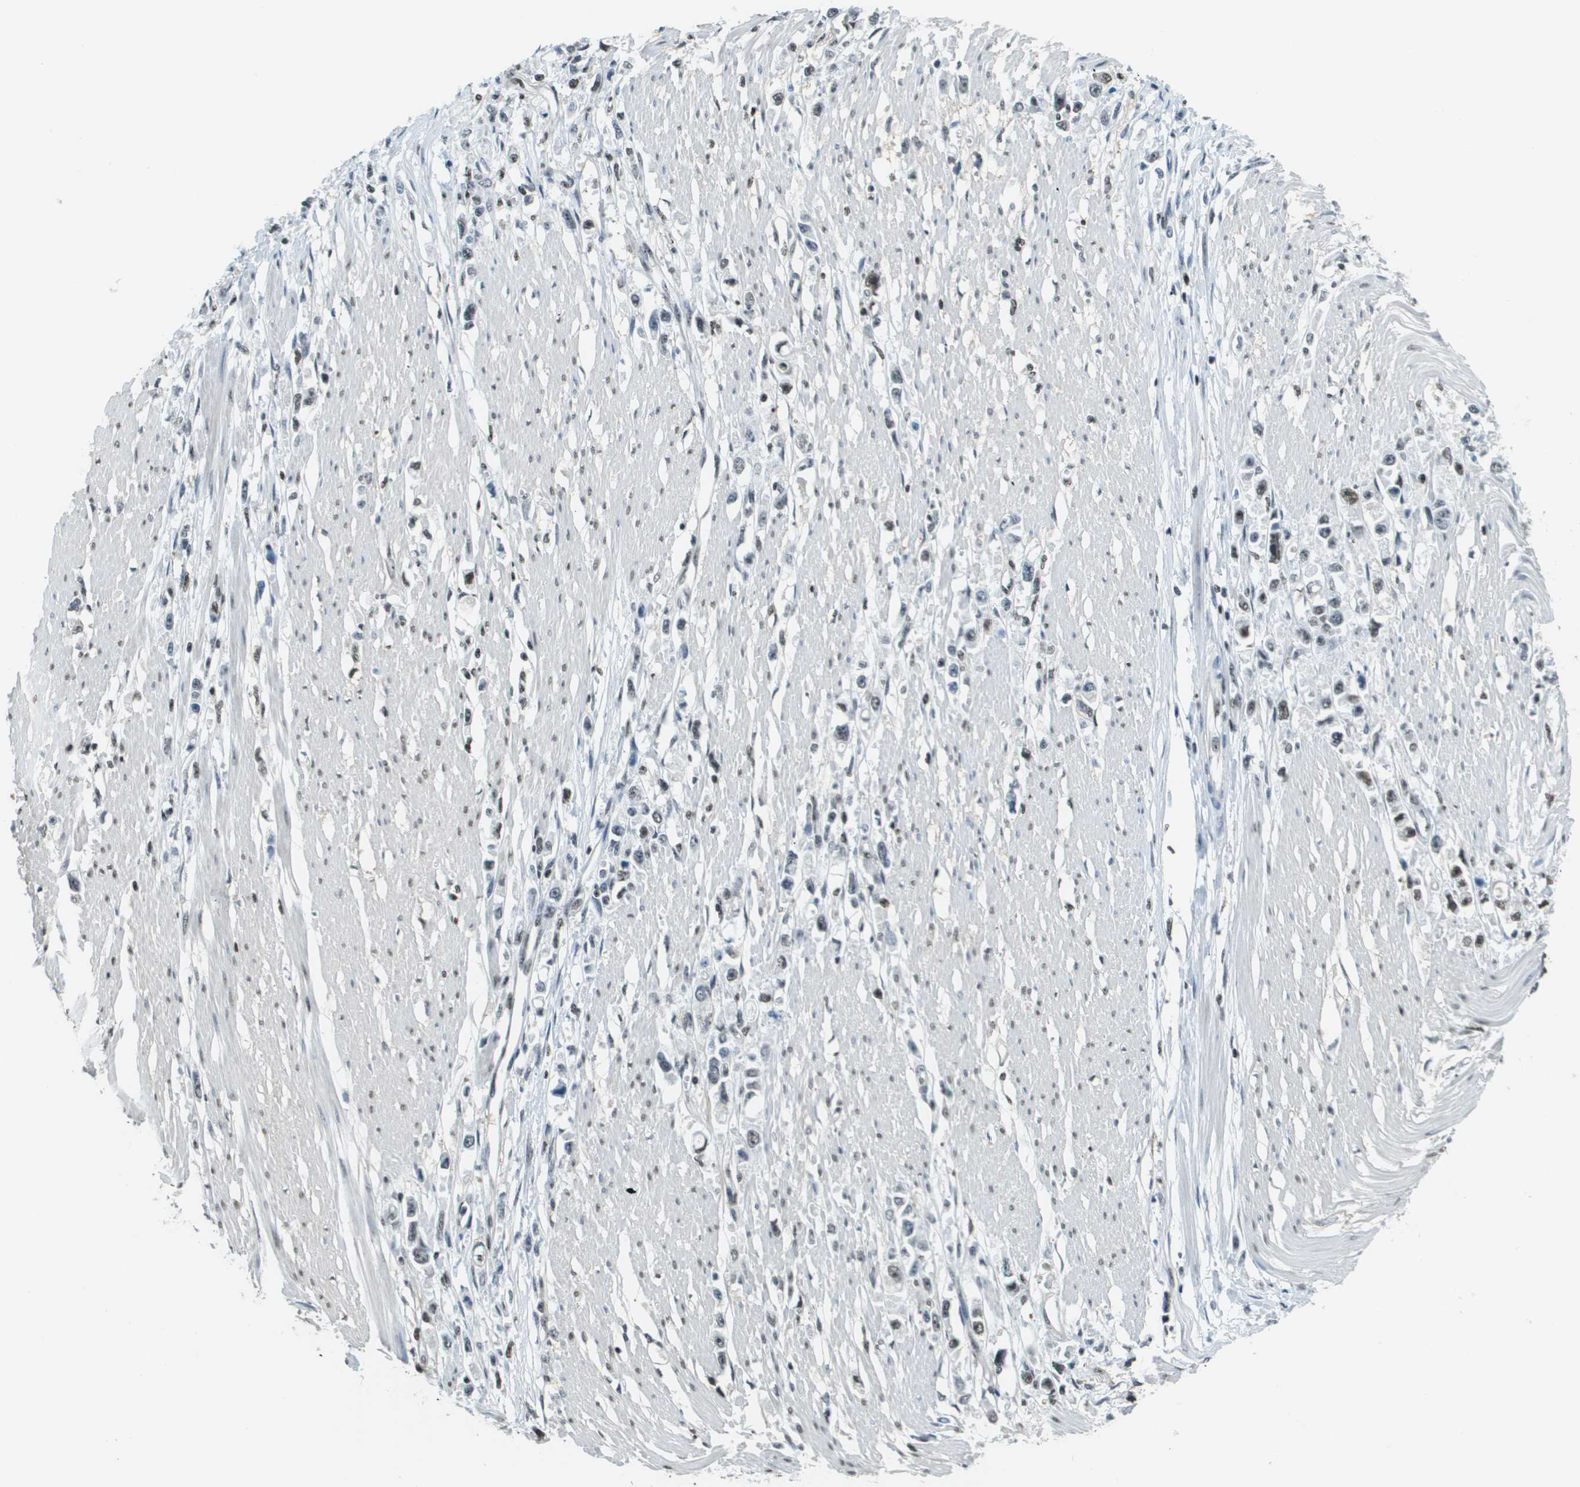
{"staining": {"intensity": "weak", "quantity": "<25%", "location": "nuclear"}, "tissue": "stomach cancer", "cell_type": "Tumor cells", "image_type": "cancer", "snomed": [{"axis": "morphology", "description": "Adenocarcinoma, NOS"}, {"axis": "topography", "description": "Stomach"}], "caption": "Stomach cancer was stained to show a protein in brown. There is no significant expression in tumor cells.", "gene": "SP100", "patient": {"sex": "female", "age": 59}}